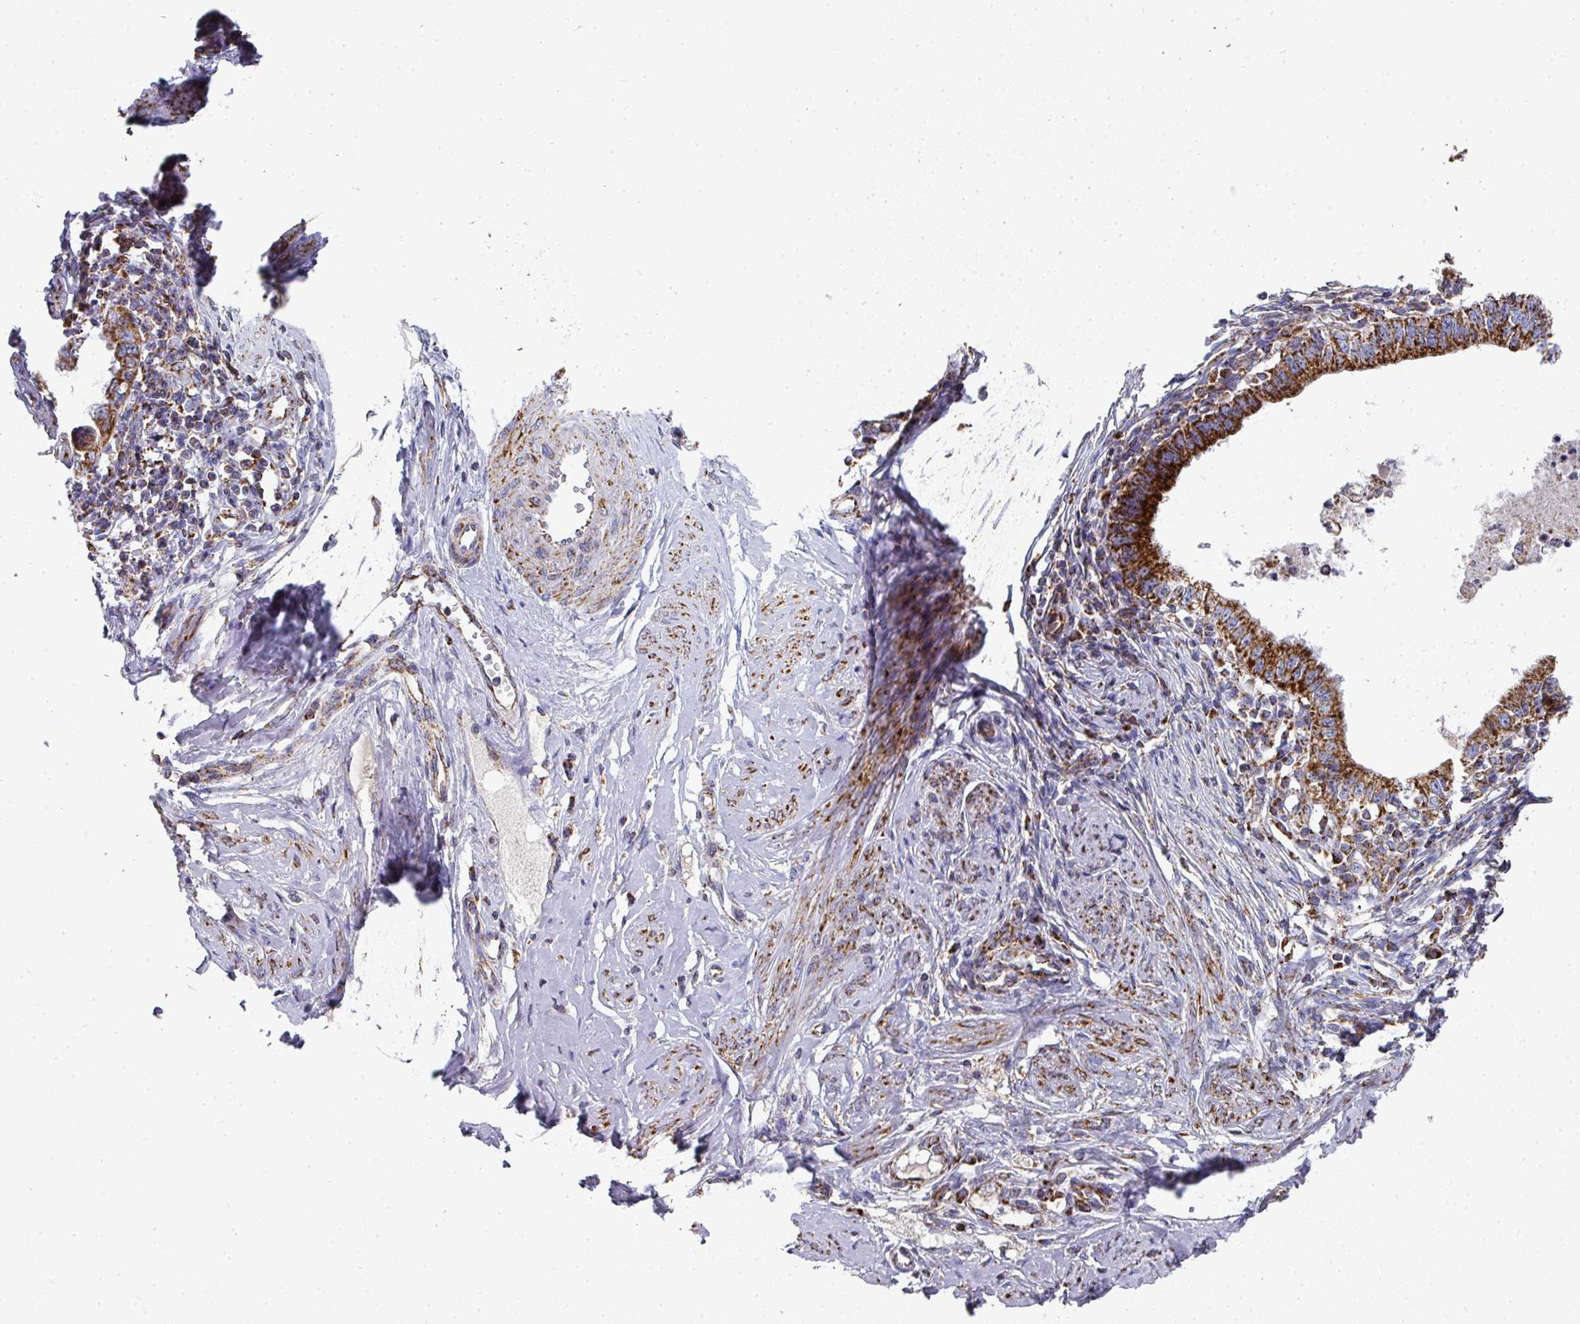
{"staining": {"intensity": "strong", "quantity": ">75%", "location": "cytoplasmic/membranous"}, "tissue": "cervical cancer", "cell_type": "Tumor cells", "image_type": "cancer", "snomed": [{"axis": "morphology", "description": "Adenocarcinoma, NOS"}, {"axis": "topography", "description": "Cervix"}], "caption": "Tumor cells exhibit strong cytoplasmic/membranous positivity in about >75% of cells in cervical cancer.", "gene": "UQCRFS1", "patient": {"sex": "female", "age": 36}}